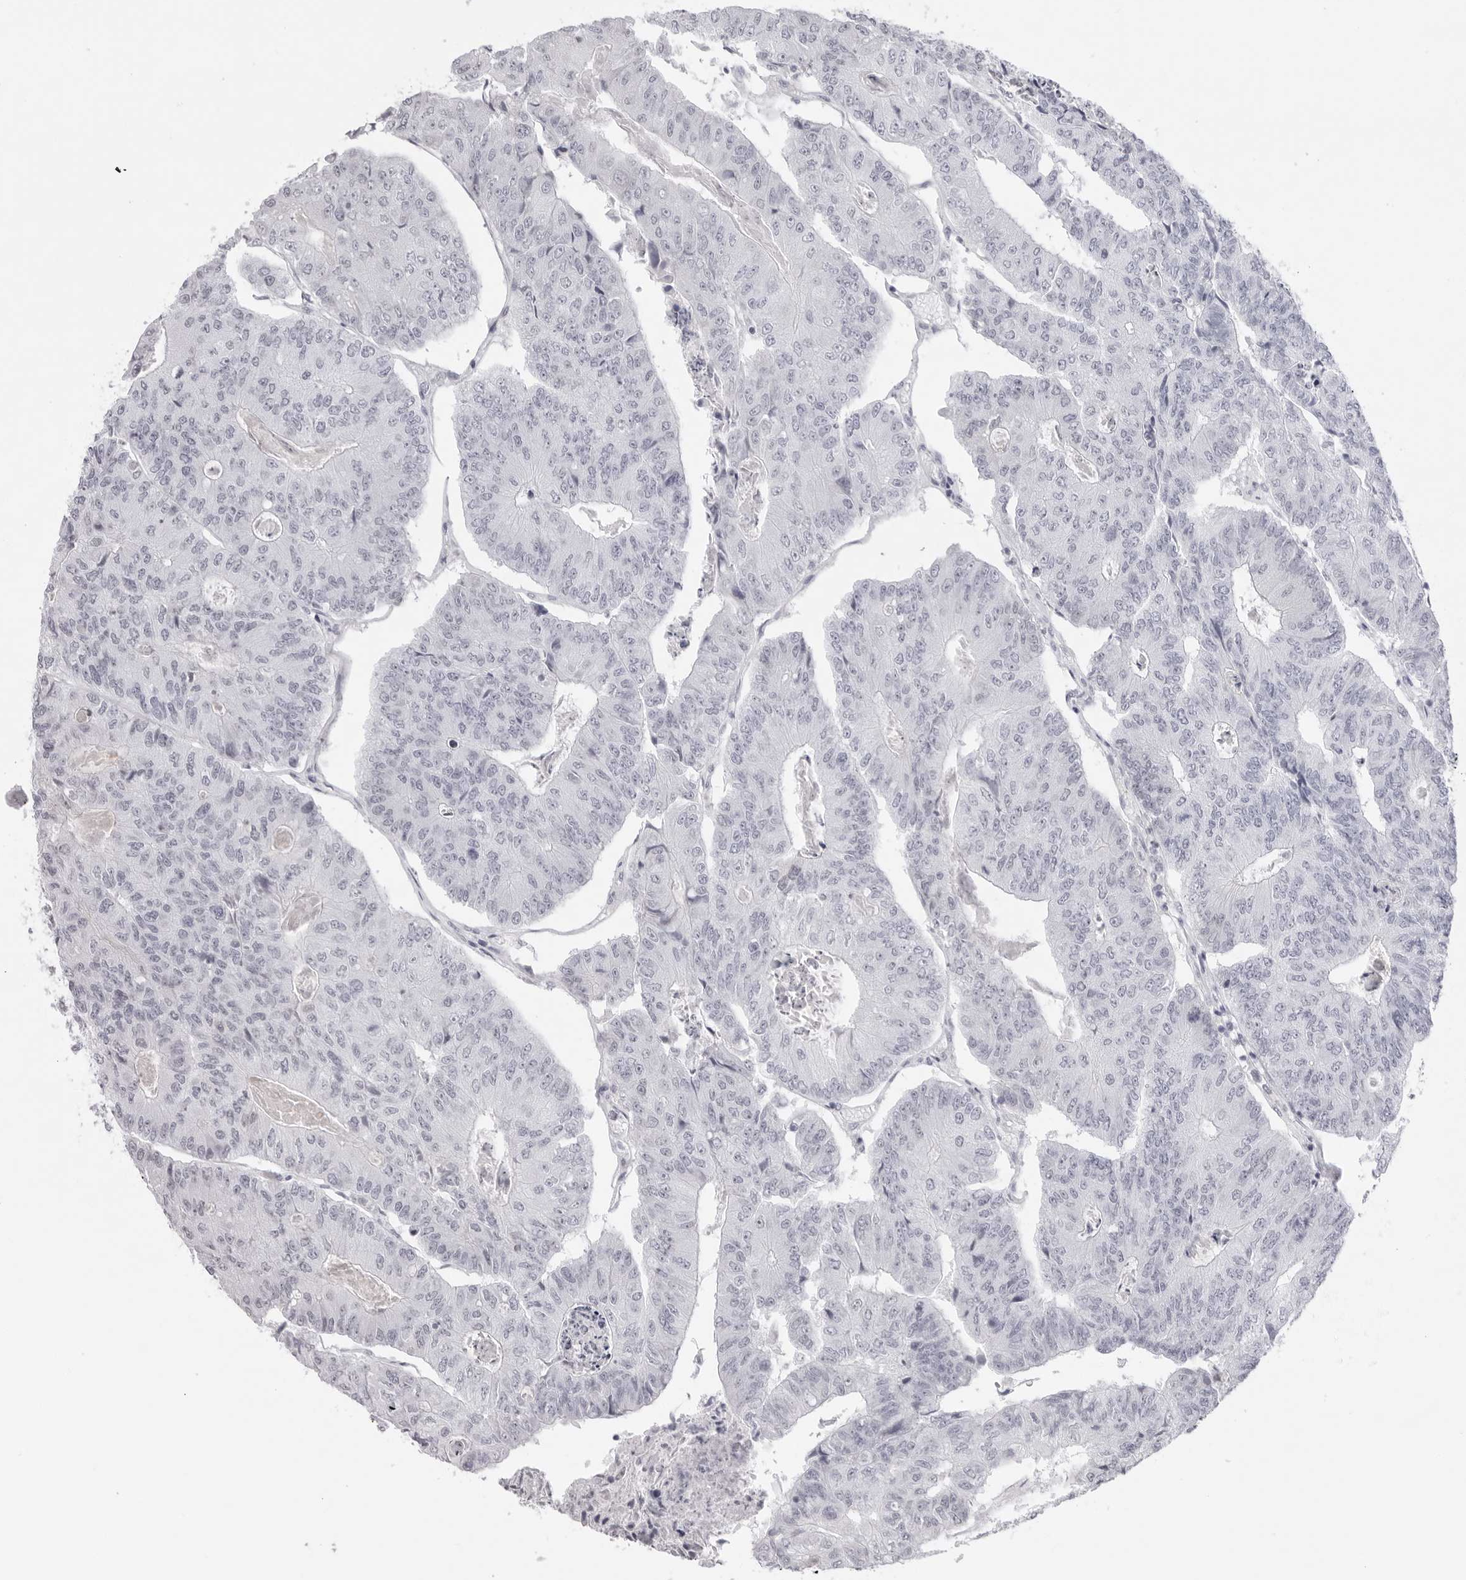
{"staining": {"intensity": "negative", "quantity": "none", "location": "none"}, "tissue": "colorectal cancer", "cell_type": "Tumor cells", "image_type": "cancer", "snomed": [{"axis": "morphology", "description": "Adenocarcinoma, NOS"}, {"axis": "topography", "description": "Colon"}], "caption": "An IHC histopathology image of adenocarcinoma (colorectal) is shown. There is no staining in tumor cells of adenocarcinoma (colorectal).", "gene": "KLK12", "patient": {"sex": "female", "age": 67}}